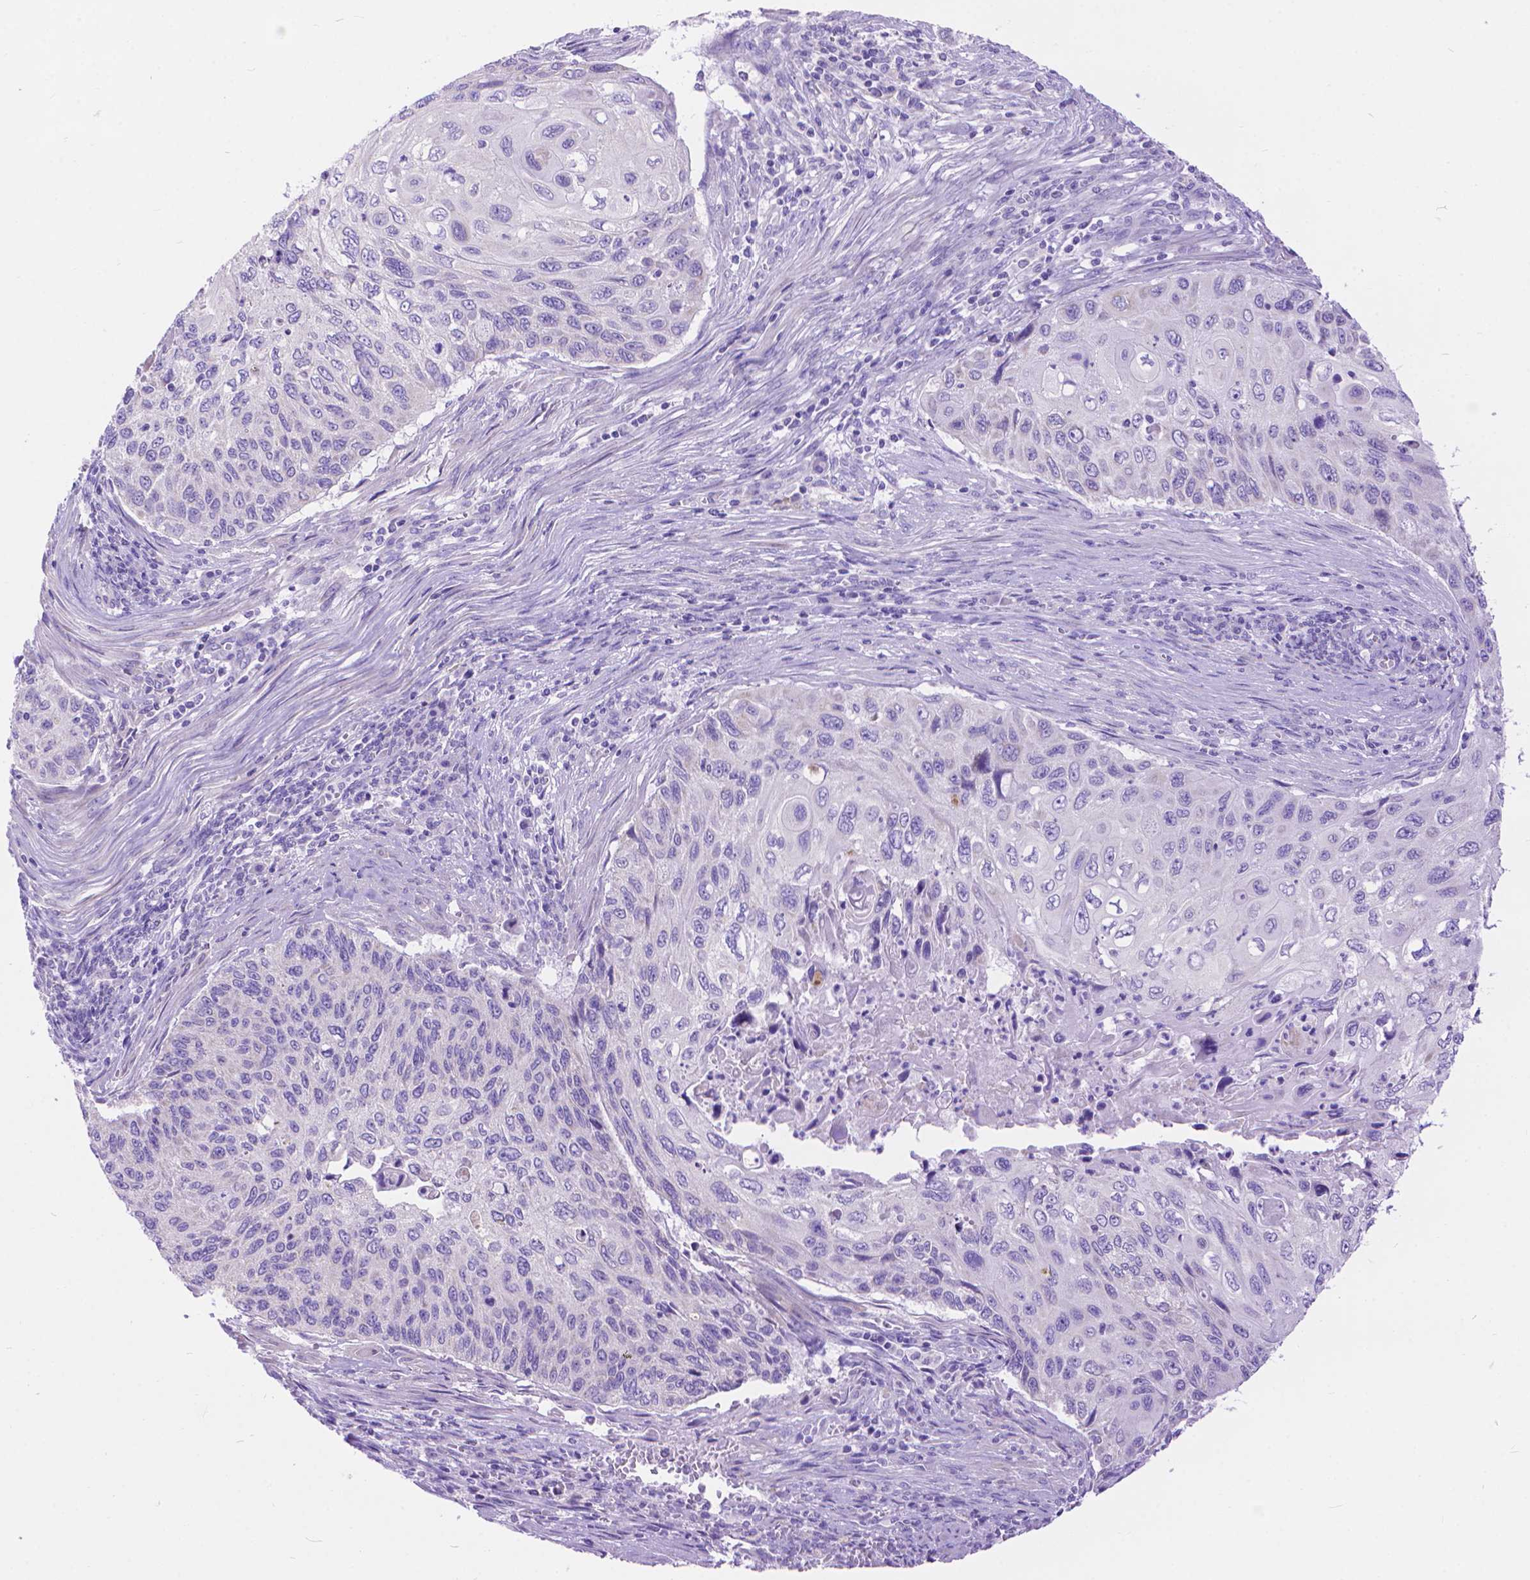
{"staining": {"intensity": "negative", "quantity": "none", "location": "none"}, "tissue": "cervical cancer", "cell_type": "Tumor cells", "image_type": "cancer", "snomed": [{"axis": "morphology", "description": "Squamous cell carcinoma, NOS"}, {"axis": "topography", "description": "Cervix"}], "caption": "Immunohistochemical staining of cervical cancer reveals no significant expression in tumor cells.", "gene": "DHRS2", "patient": {"sex": "female", "age": 70}}